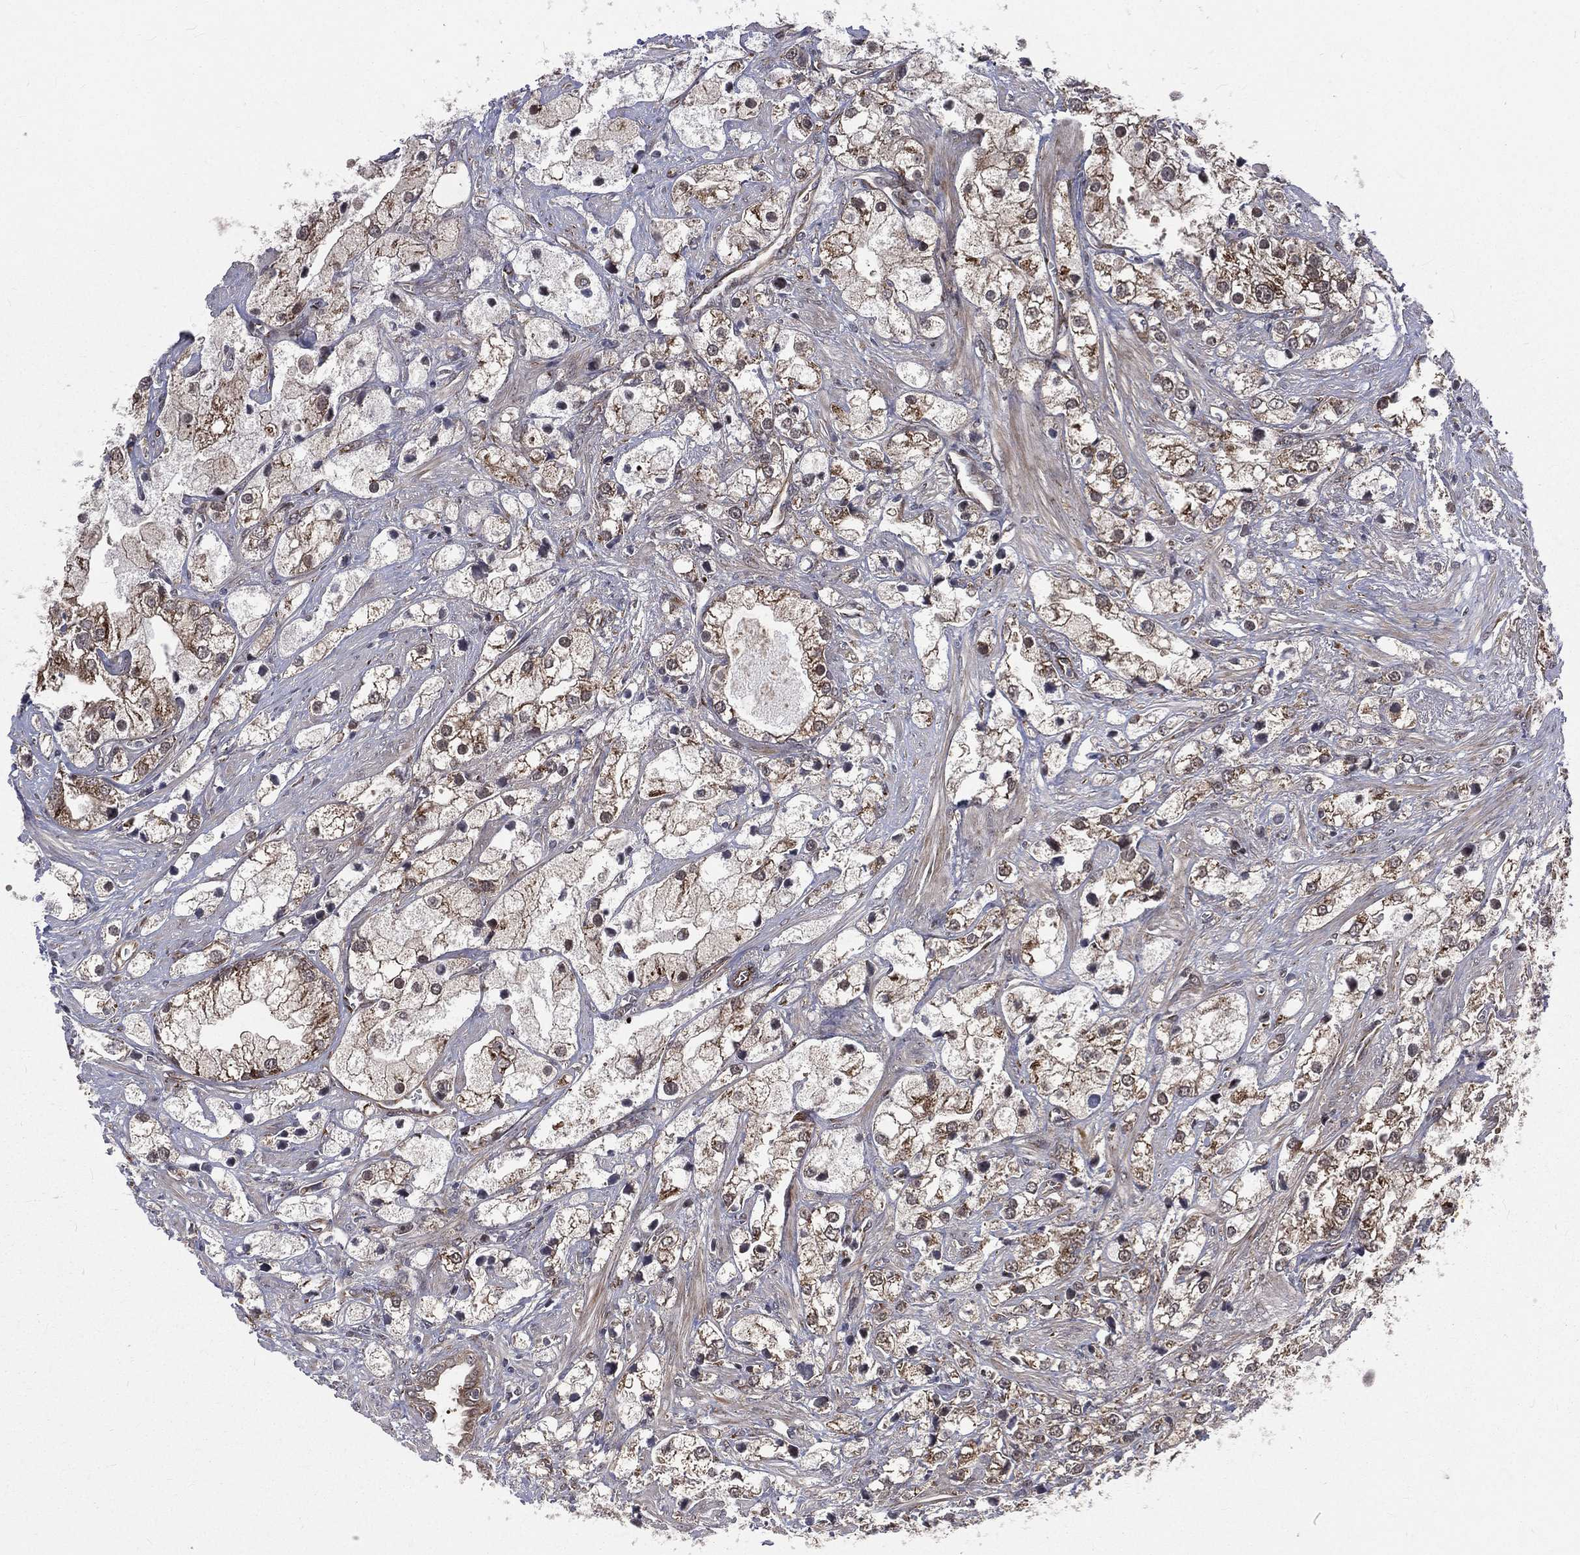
{"staining": {"intensity": "moderate", "quantity": "<25%", "location": "cytoplasmic/membranous"}, "tissue": "prostate cancer", "cell_type": "Tumor cells", "image_type": "cancer", "snomed": [{"axis": "morphology", "description": "Adenocarcinoma, NOS"}, {"axis": "topography", "description": "Prostate and seminal vesicle, NOS"}, {"axis": "topography", "description": "Prostate"}], "caption": "A micrograph of human prostate cancer stained for a protein demonstrates moderate cytoplasmic/membranous brown staining in tumor cells. (Brightfield microscopy of DAB IHC at high magnification).", "gene": "ARL3", "patient": {"sex": "male", "age": 79}}